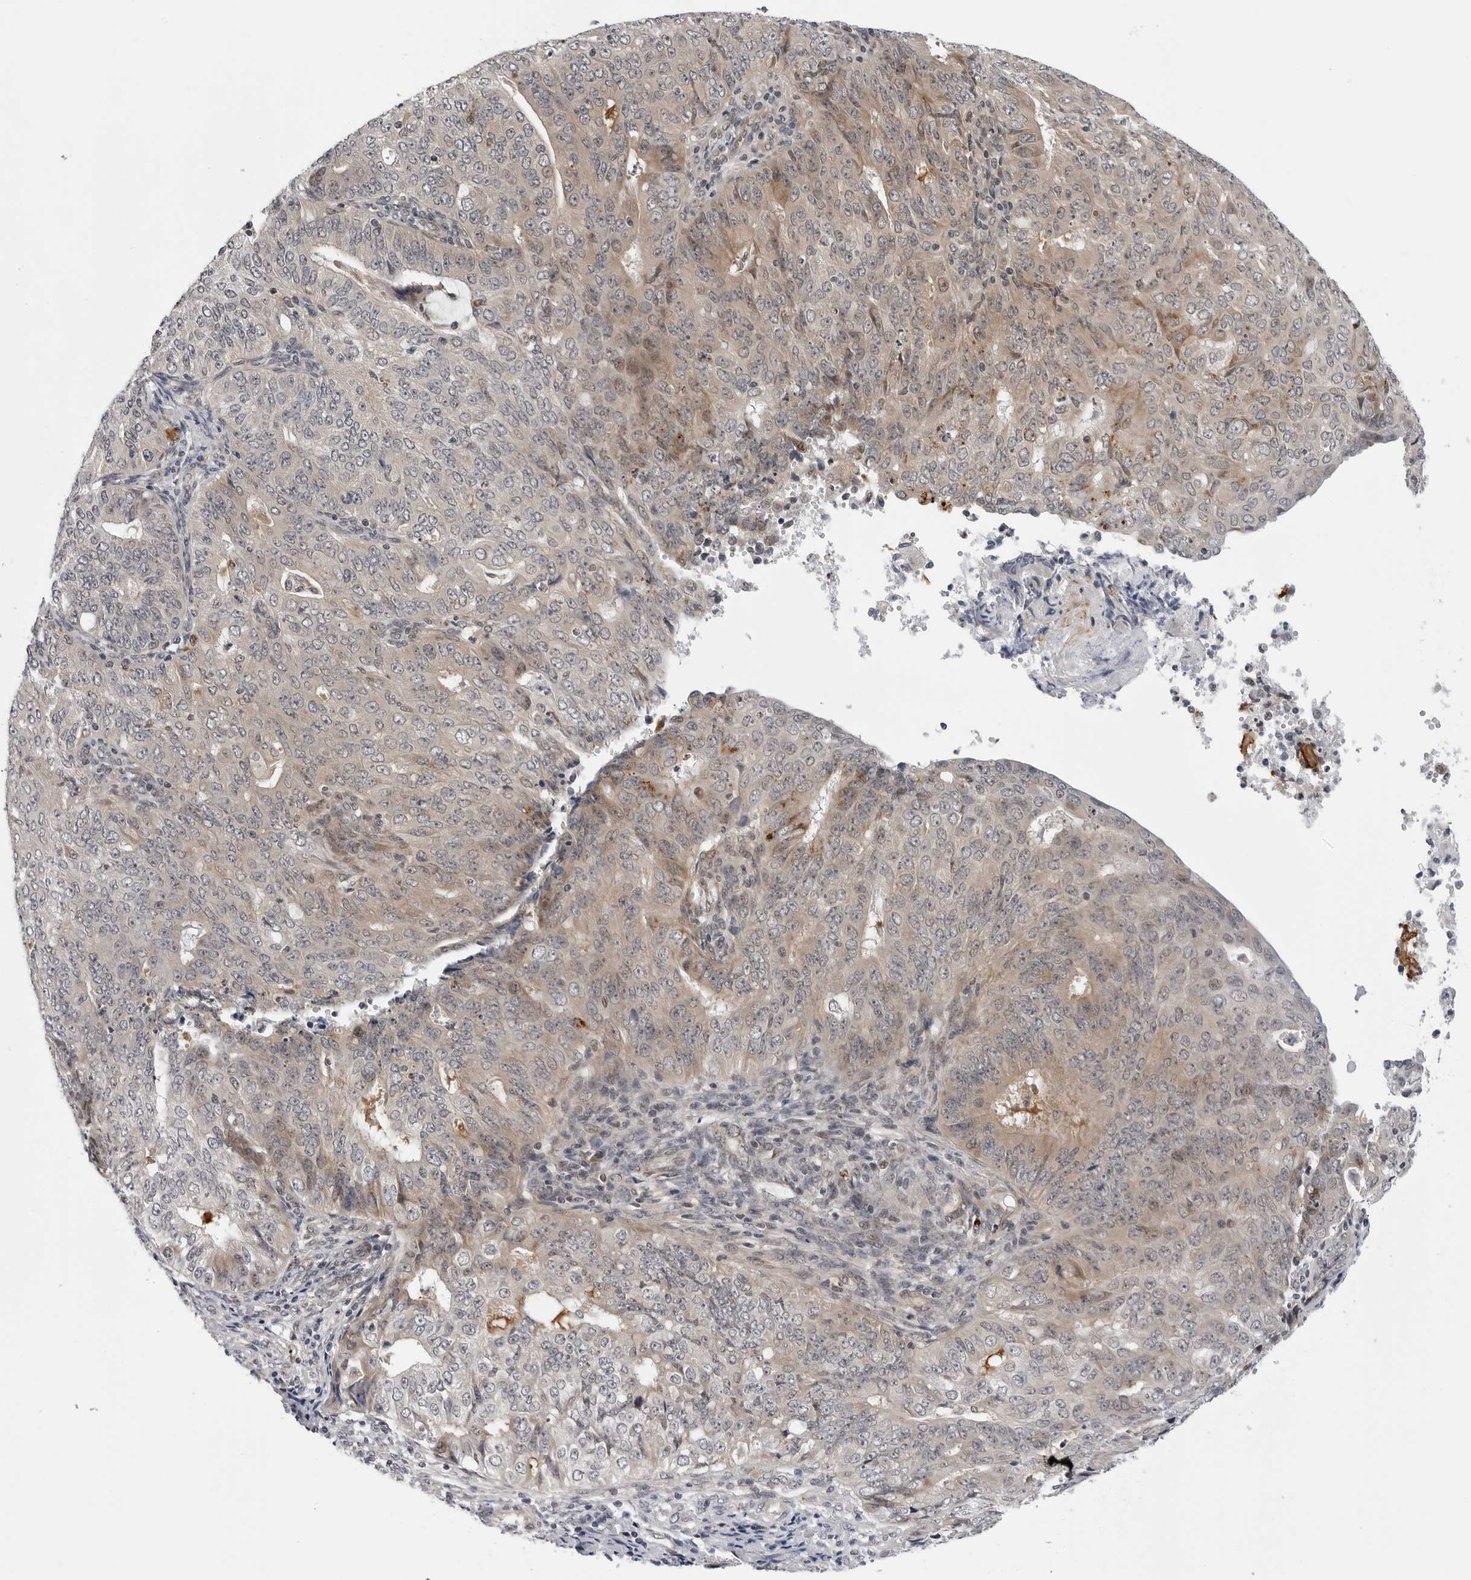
{"staining": {"intensity": "moderate", "quantity": "25%-75%", "location": "cytoplasmic/membranous"}, "tissue": "endometrial cancer", "cell_type": "Tumor cells", "image_type": "cancer", "snomed": [{"axis": "morphology", "description": "Adenocarcinoma, NOS"}, {"axis": "topography", "description": "Endometrium"}], "caption": "High-power microscopy captured an immunohistochemistry (IHC) image of endometrial cancer, revealing moderate cytoplasmic/membranous expression in about 25%-75% of tumor cells.", "gene": "KIAA1614", "patient": {"sex": "female", "age": 32}}